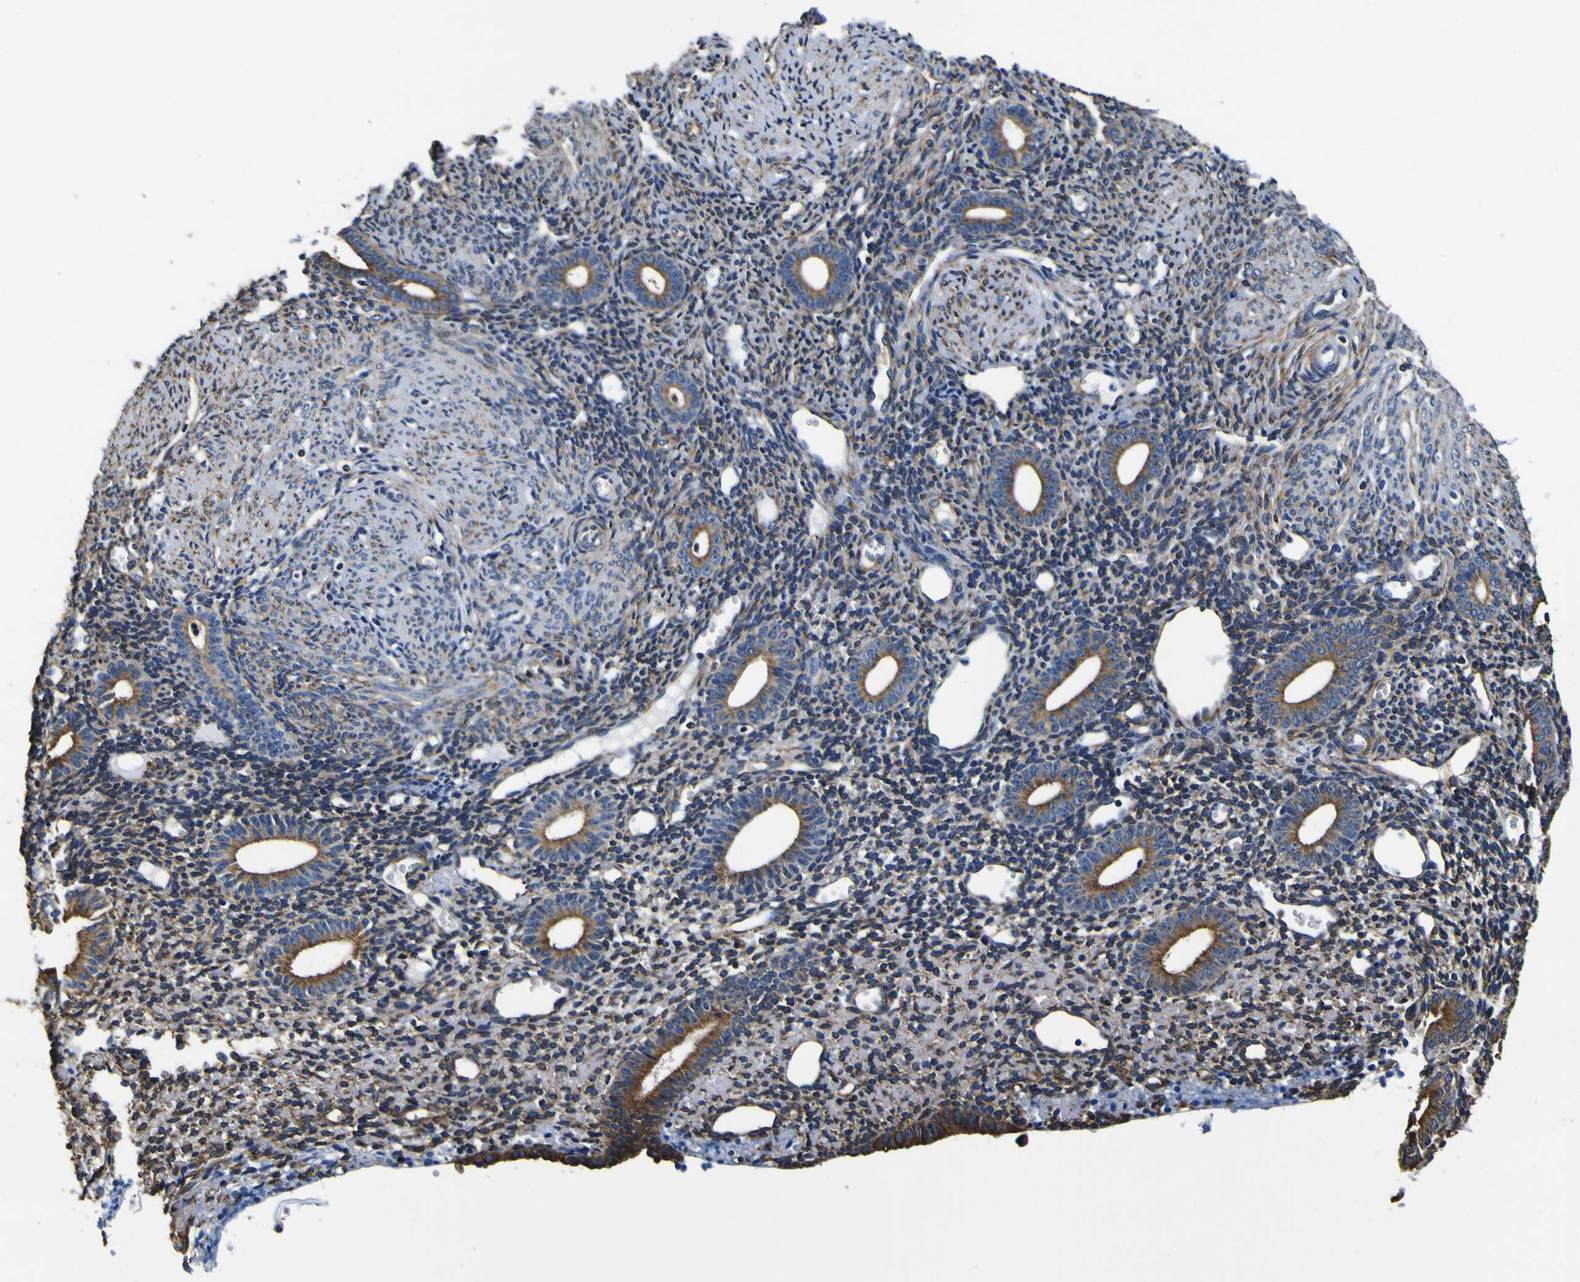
{"staining": {"intensity": "moderate", "quantity": "25%-75%", "location": "cytoplasmic/membranous"}, "tissue": "endometrium", "cell_type": "Cells in endometrial stroma", "image_type": "normal", "snomed": [{"axis": "morphology", "description": "Normal tissue, NOS"}, {"axis": "topography", "description": "Endometrium"}], "caption": "Moderate cytoplasmic/membranous positivity is present in about 25%-75% of cells in endometrial stroma in unremarkable endometrium. The staining is performed using DAB brown chromogen to label protein expression. The nuclei are counter-stained blue using hematoxylin.", "gene": "TUBA1B", "patient": {"sex": "female", "age": 50}}